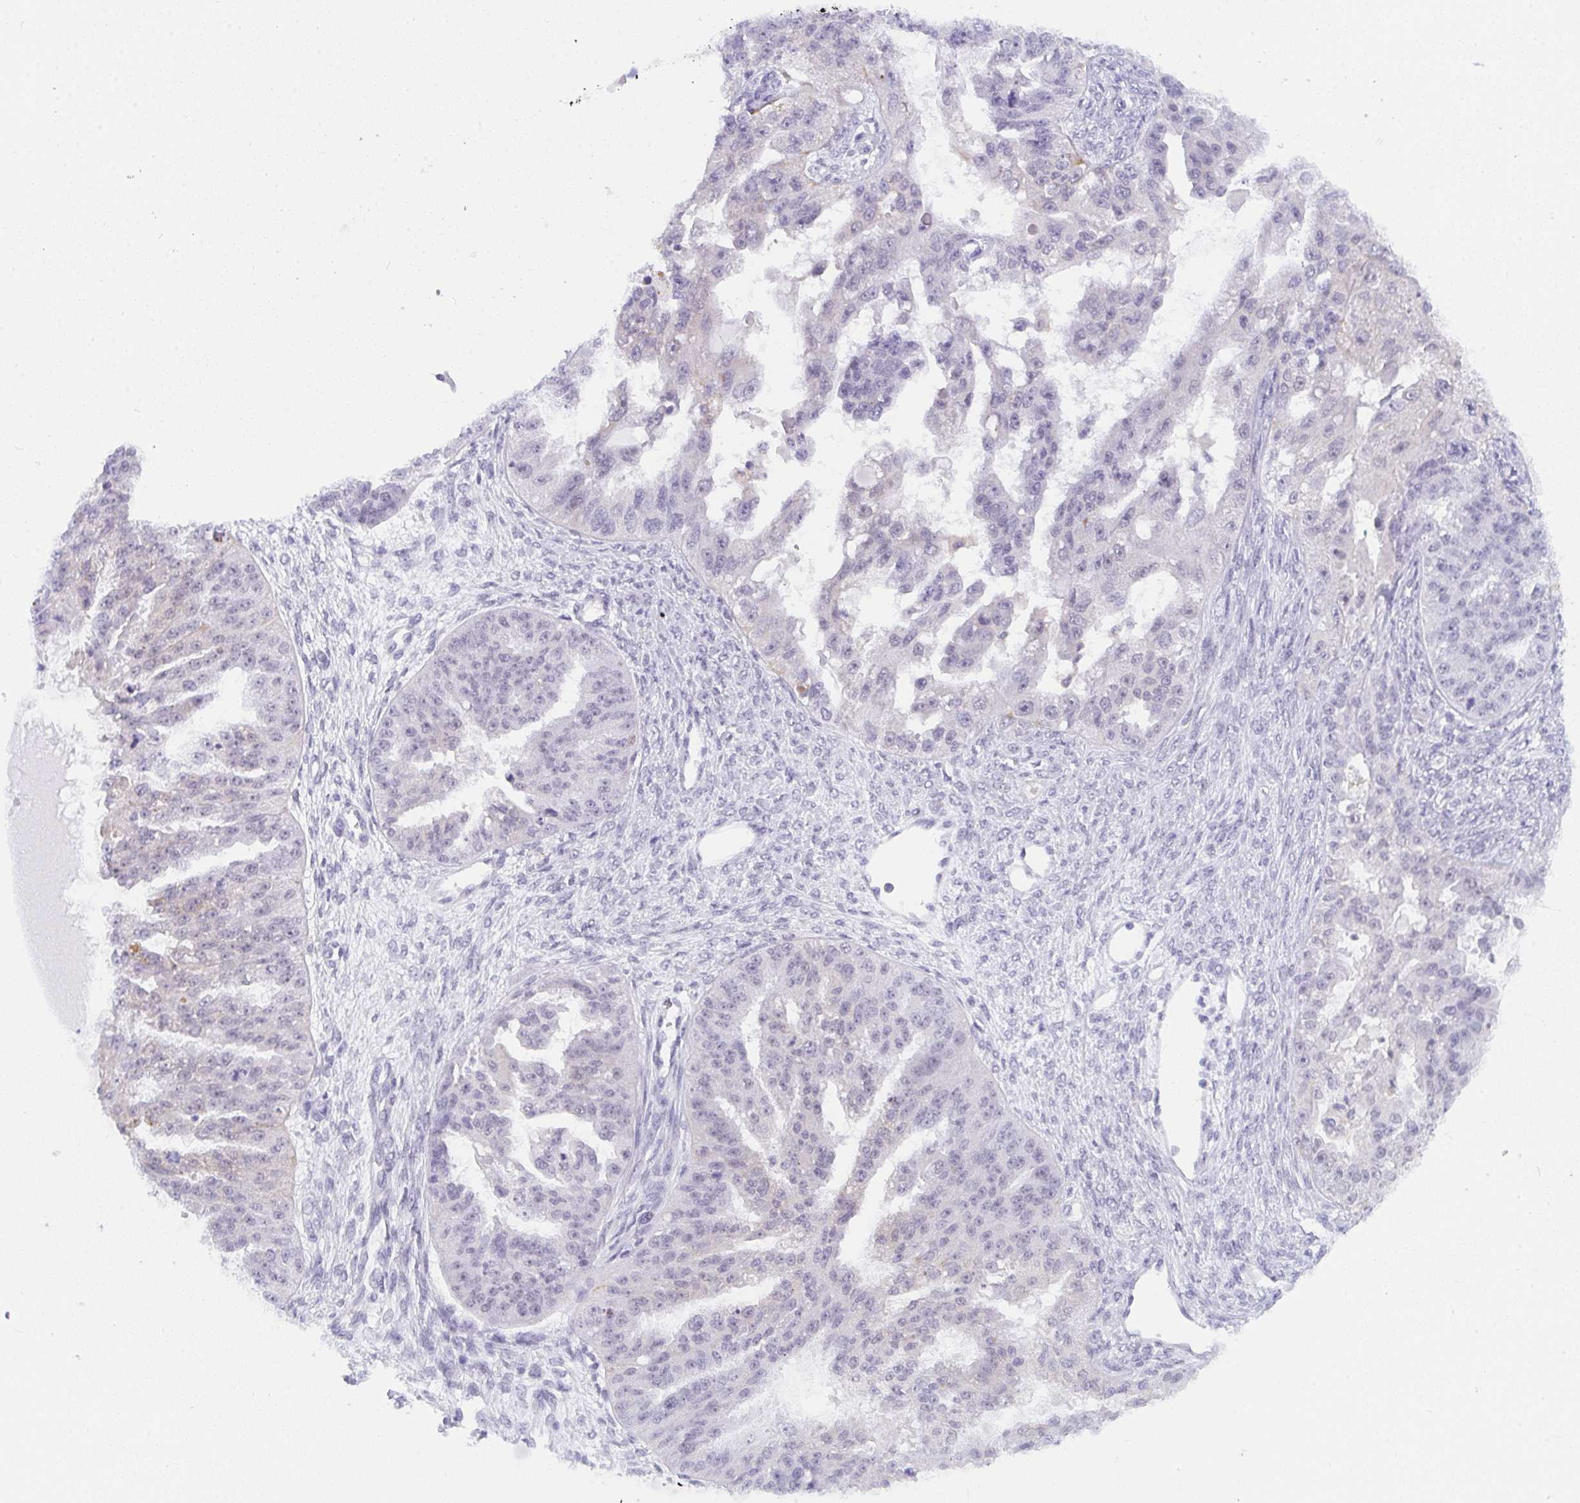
{"staining": {"intensity": "negative", "quantity": "none", "location": "none"}, "tissue": "ovarian cancer", "cell_type": "Tumor cells", "image_type": "cancer", "snomed": [{"axis": "morphology", "description": "Cystadenocarcinoma, serous, NOS"}, {"axis": "topography", "description": "Ovary"}], "caption": "DAB (3,3'-diaminobenzidine) immunohistochemical staining of human ovarian serous cystadenocarcinoma reveals no significant staining in tumor cells.", "gene": "CDK13", "patient": {"sex": "female", "age": 58}}